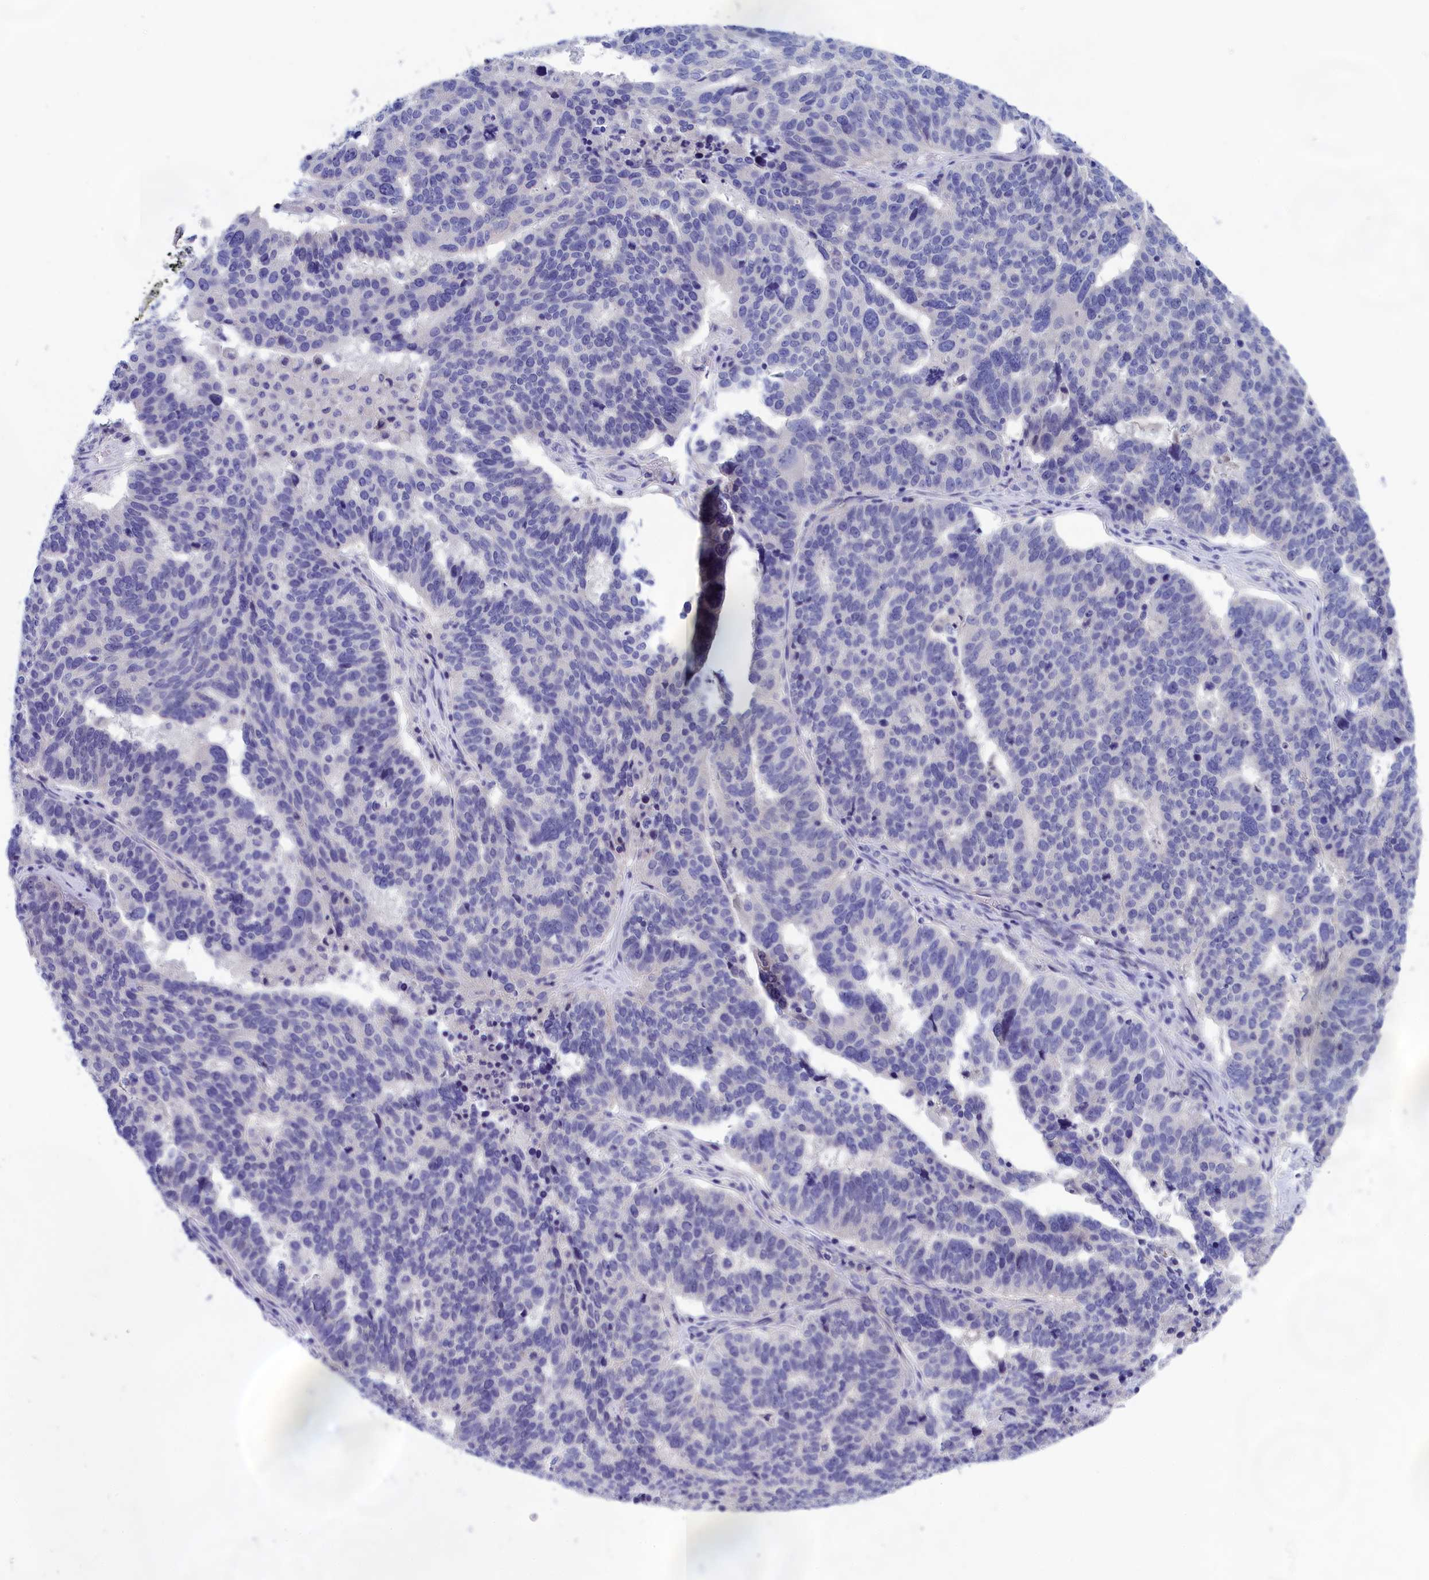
{"staining": {"intensity": "negative", "quantity": "none", "location": "none"}, "tissue": "ovarian cancer", "cell_type": "Tumor cells", "image_type": "cancer", "snomed": [{"axis": "morphology", "description": "Cystadenocarcinoma, serous, NOS"}, {"axis": "topography", "description": "Ovary"}], "caption": "Tumor cells show no significant staining in ovarian cancer. (Stains: DAB (3,3'-diaminobenzidine) immunohistochemistry (IHC) with hematoxylin counter stain, Microscopy: brightfield microscopy at high magnification).", "gene": "VPS35L", "patient": {"sex": "female", "age": 59}}